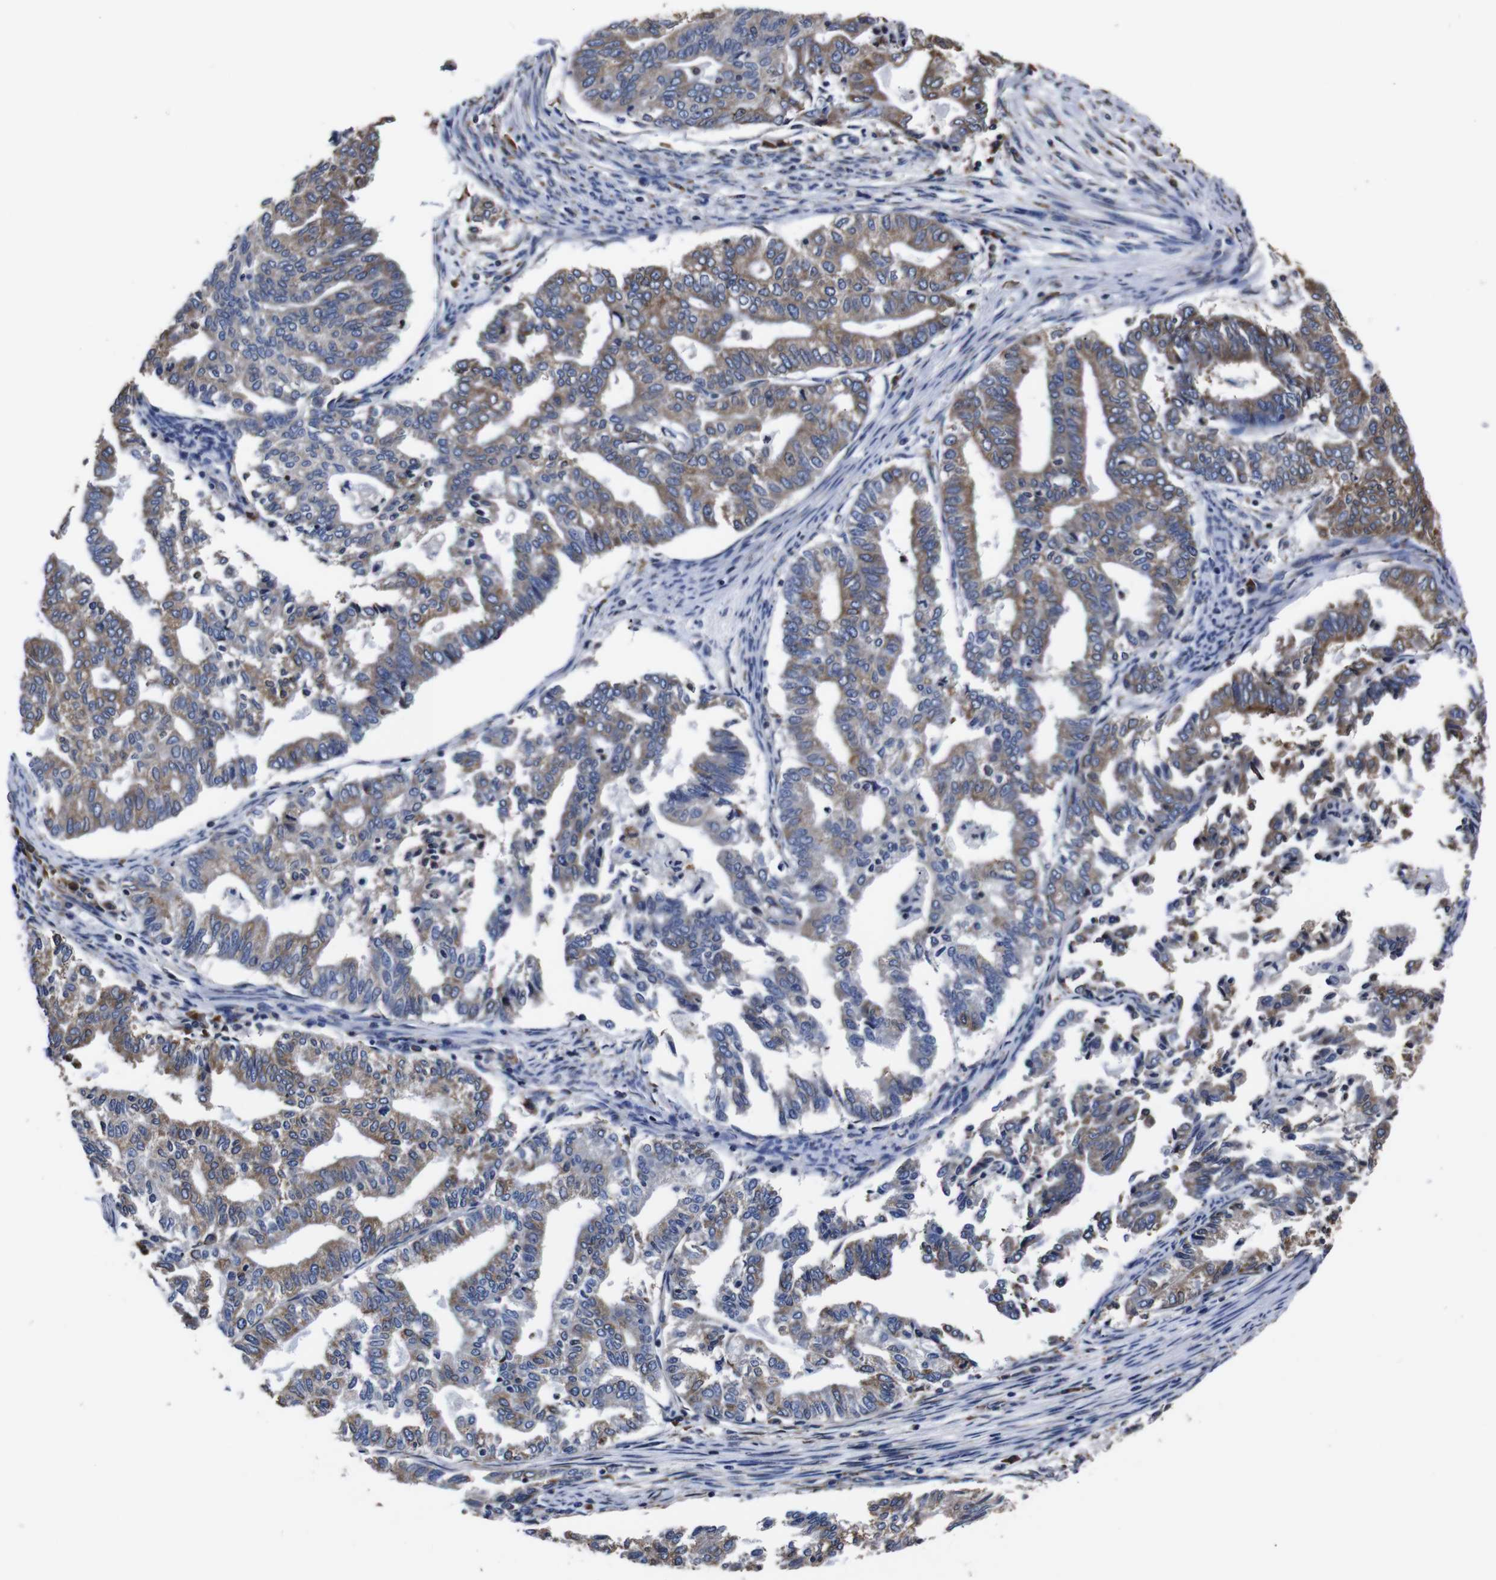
{"staining": {"intensity": "moderate", "quantity": ">75%", "location": "cytoplasmic/membranous"}, "tissue": "endometrial cancer", "cell_type": "Tumor cells", "image_type": "cancer", "snomed": [{"axis": "morphology", "description": "Adenocarcinoma, NOS"}, {"axis": "topography", "description": "Endometrium"}], "caption": "Protein staining displays moderate cytoplasmic/membranous expression in approximately >75% of tumor cells in endometrial cancer.", "gene": "PPIB", "patient": {"sex": "female", "age": 79}}